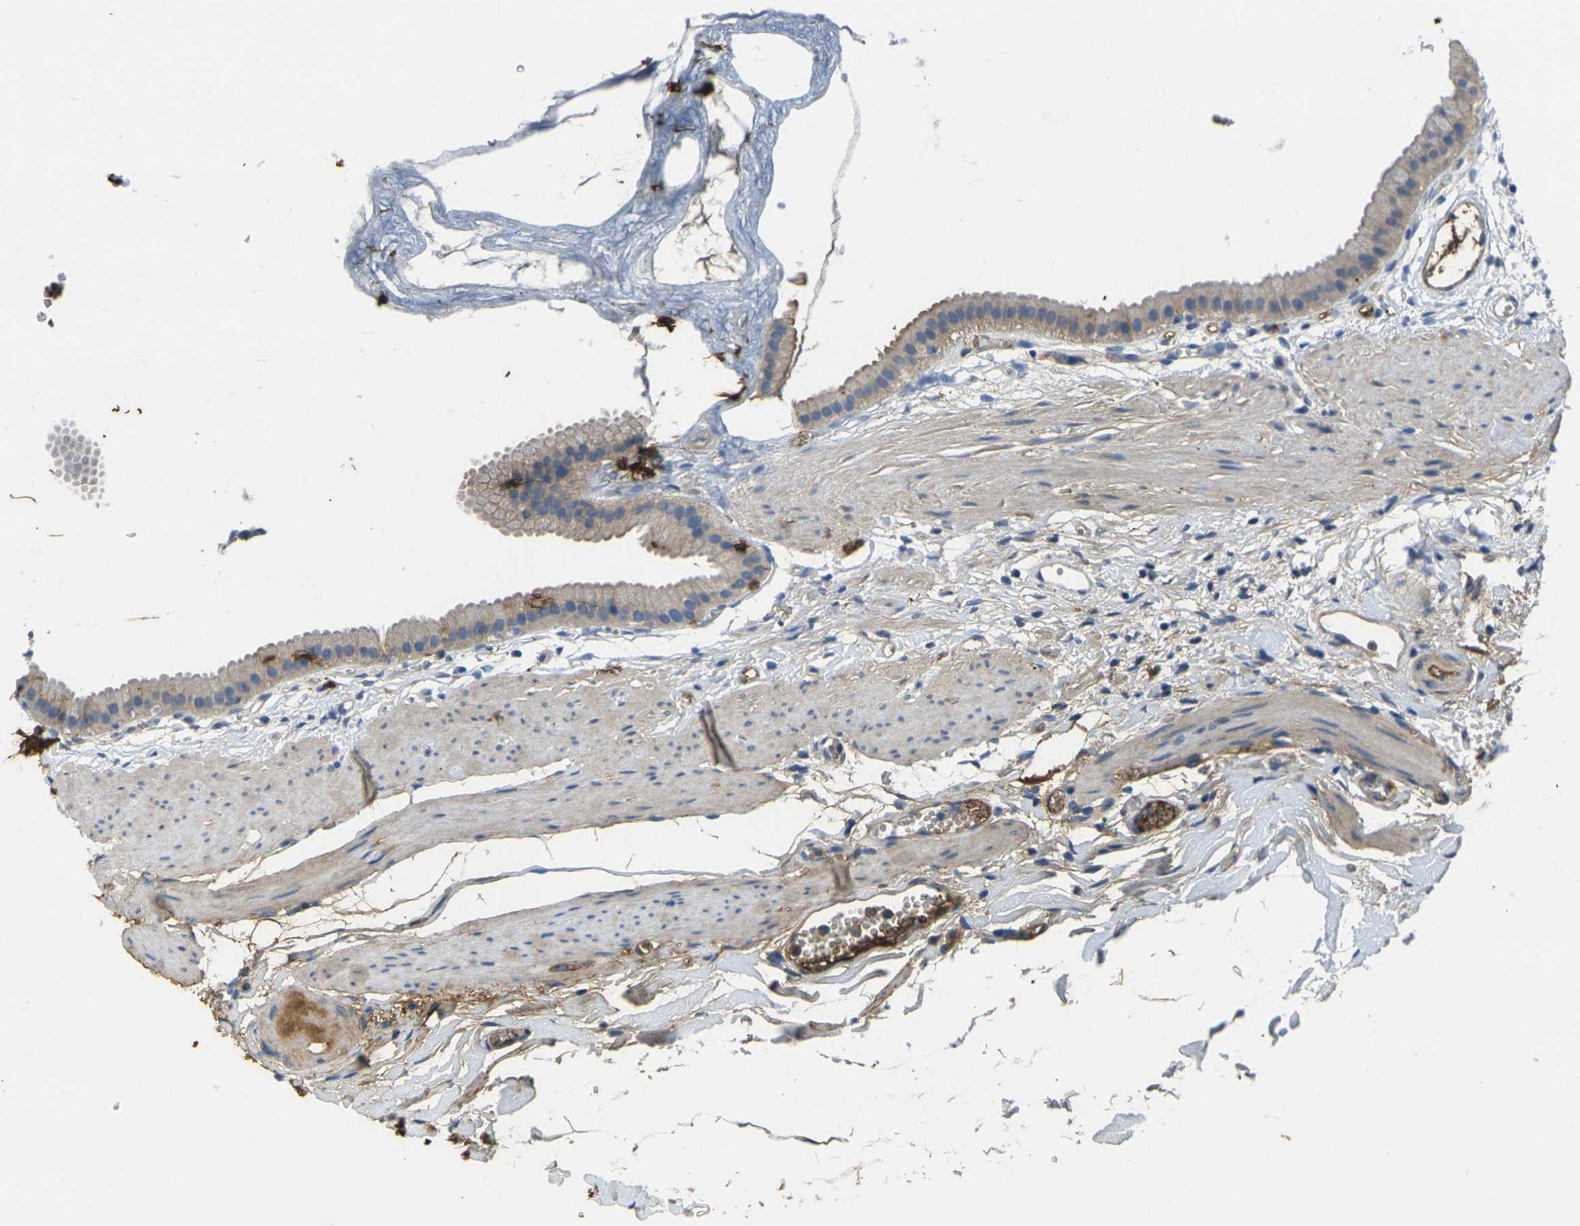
{"staining": {"intensity": "moderate", "quantity": "25%-75%", "location": "cytoplasmic/membranous"}, "tissue": "gallbladder", "cell_type": "Glandular cells", "image_type": "normal", "snomed": [{"axis": "morphology", "description": "Normal tissue, NOS"}, {"axis": "topography", "description": "Gallbladder"}], "caption": "Protein expression analysis of unremarkable human gallbladder reveals moderate cytoplasmic/membranous expression in approximately 25%-75% of glandular cells. The protein is shown in brown color, while the nuclei are stained blue.", "gene": "PLCD1", "patient": {"sex": "female", "age": 64}}